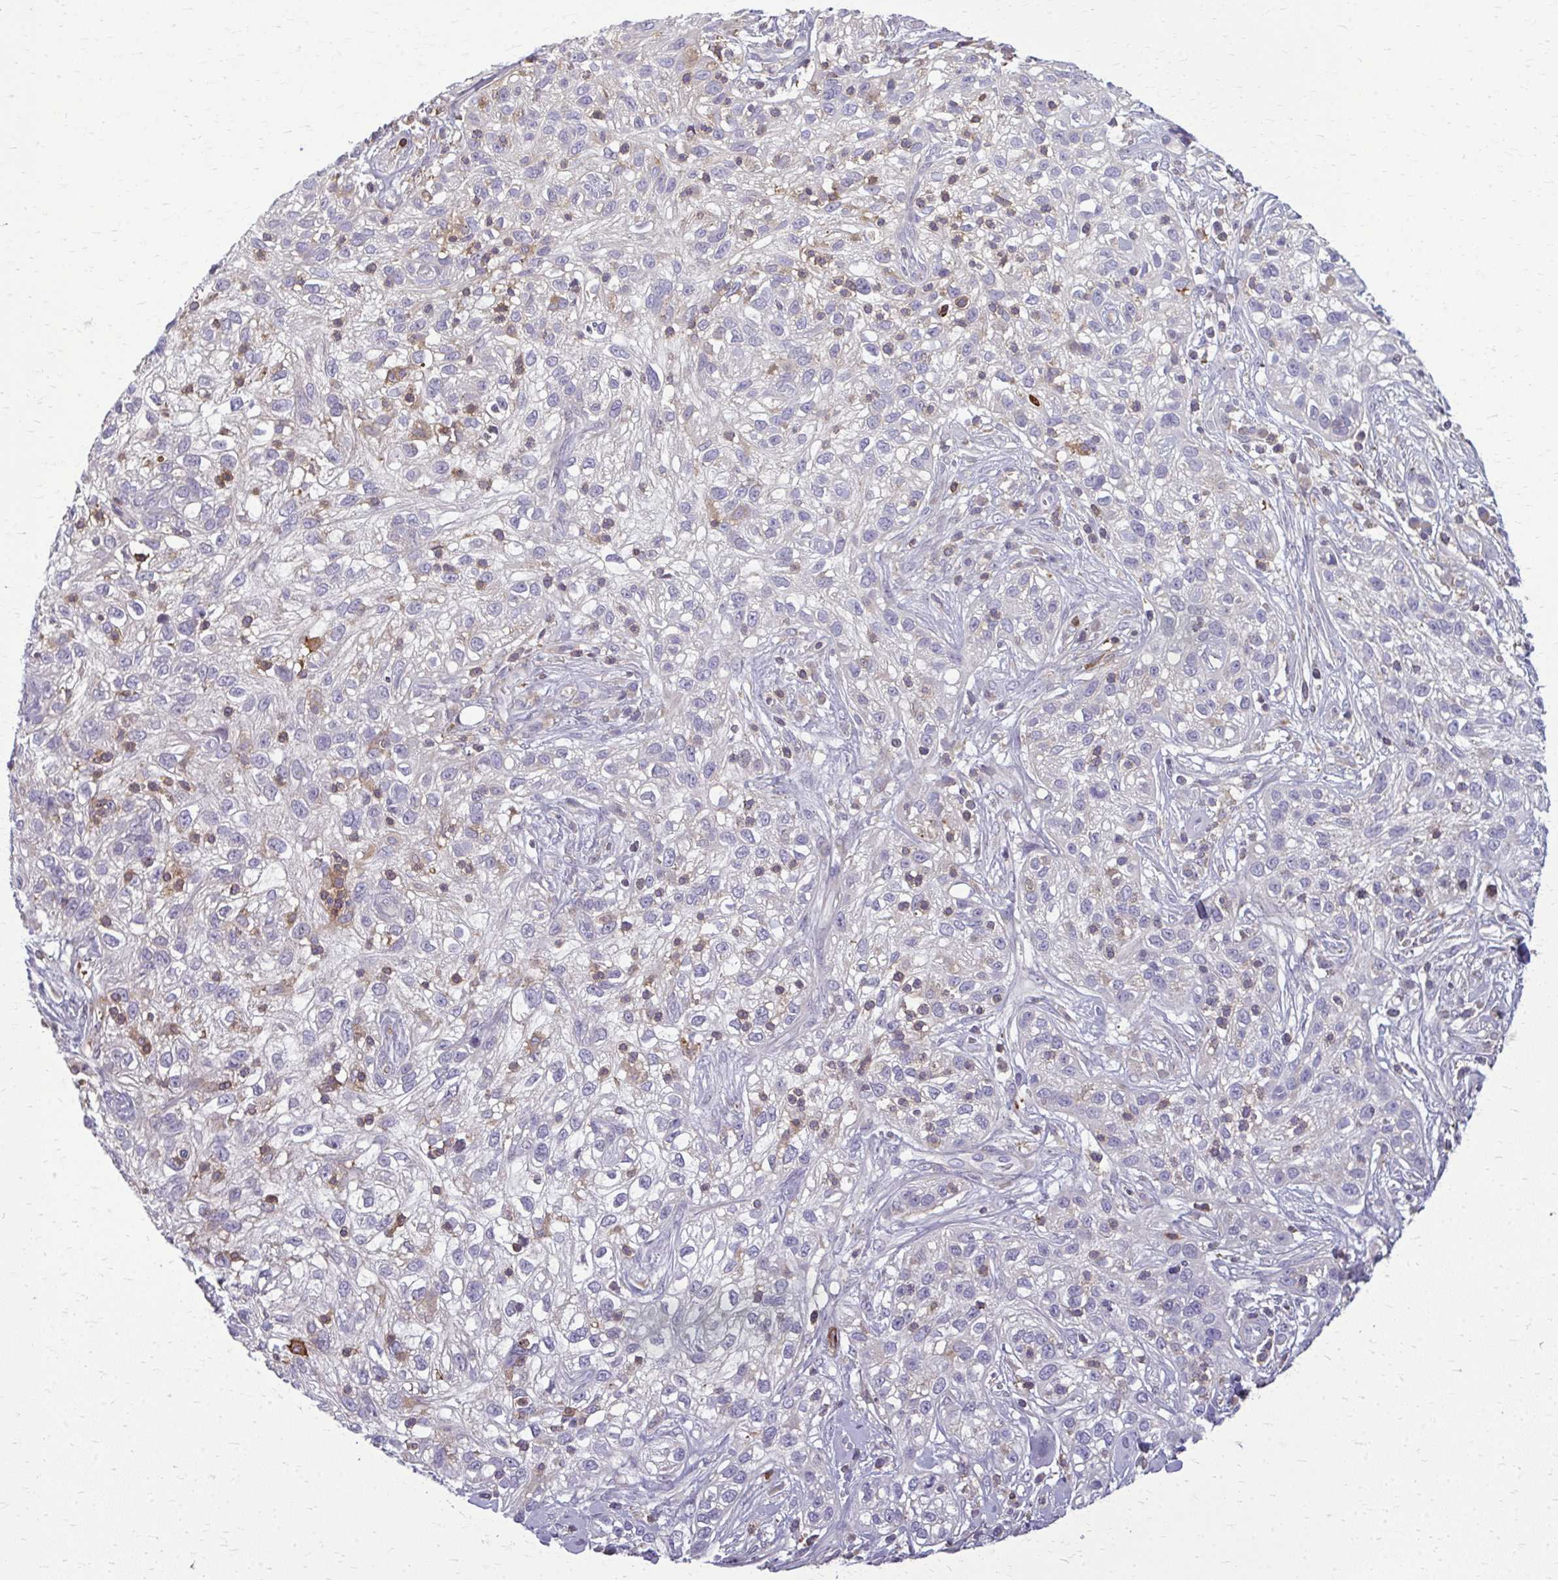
{"staining": {"intensity": "negative", "quantity": "none", "location": "none"}, "tissue": "skin cancer", "cell_type": "Tumor cells", "image_type": "cancer", "snomed": [{"axis": "morphology", "description": "Squamous cell carcinoma, NOS"}, {"axis": "topography", "description": "Skin"}], "caption": "This is an immunohistochemistry (IHC) image of human squamous cell carcinoma (skin). There is no positivity in tumor cells.", "gene": "AP5M1", "patient": {"sex": "male", "age": 82}}